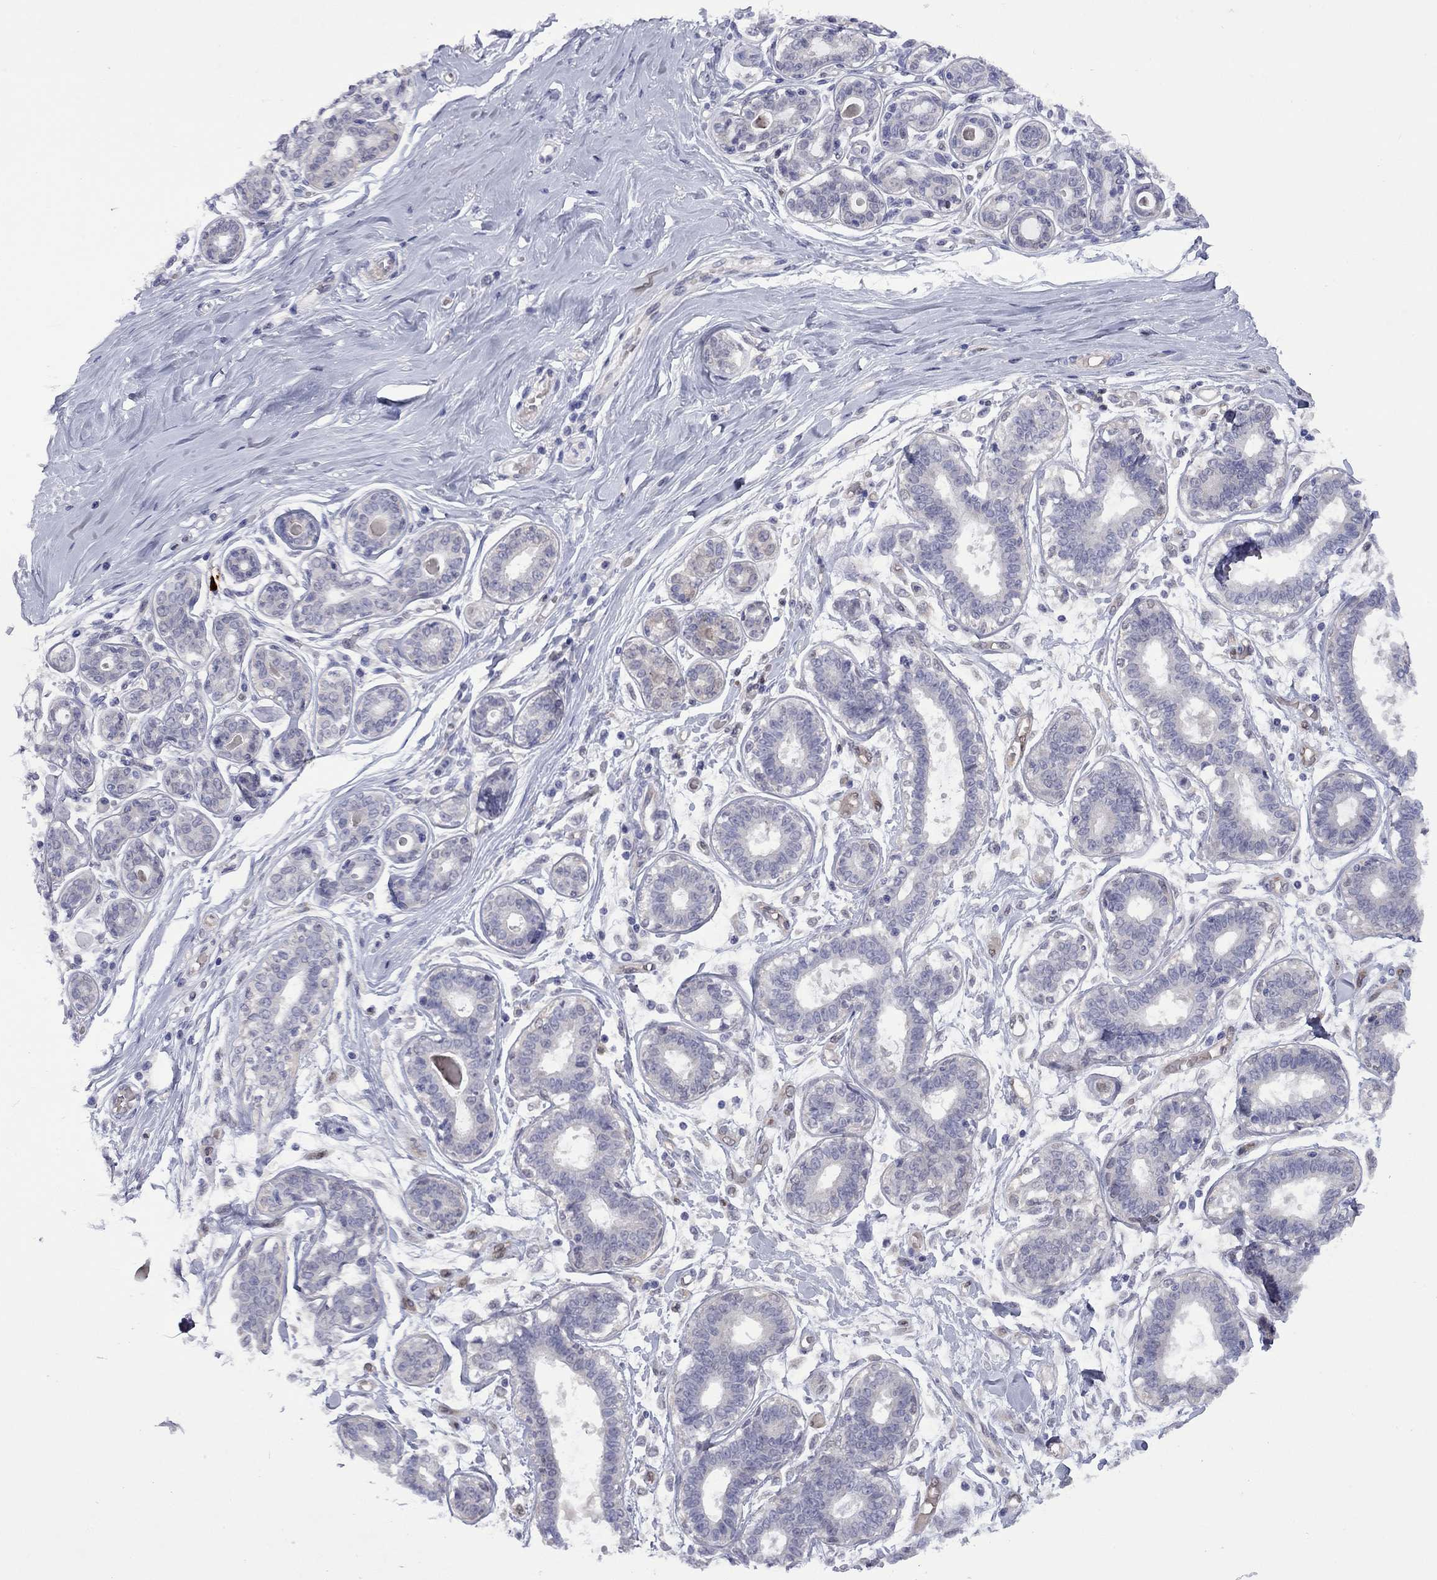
{"staining": {"intensity": "negative", "quantity": "none", "location": "none"}, "tissue": "breast", "cell_type": "Adipocytes", "image_type": "normal", "snomed": [{"axis": "morphology", "description": "Normal tissue, NOS"}, {"axis": "topography", "description": "Skin"}, {"axis": "topography", "description": "Breast"}], "caption": "The histopathology image shows no significant positivity in adipocytes of breast.", "gene": "CTNNBIP1", "patient": {"sex": "female", "age": 43}}